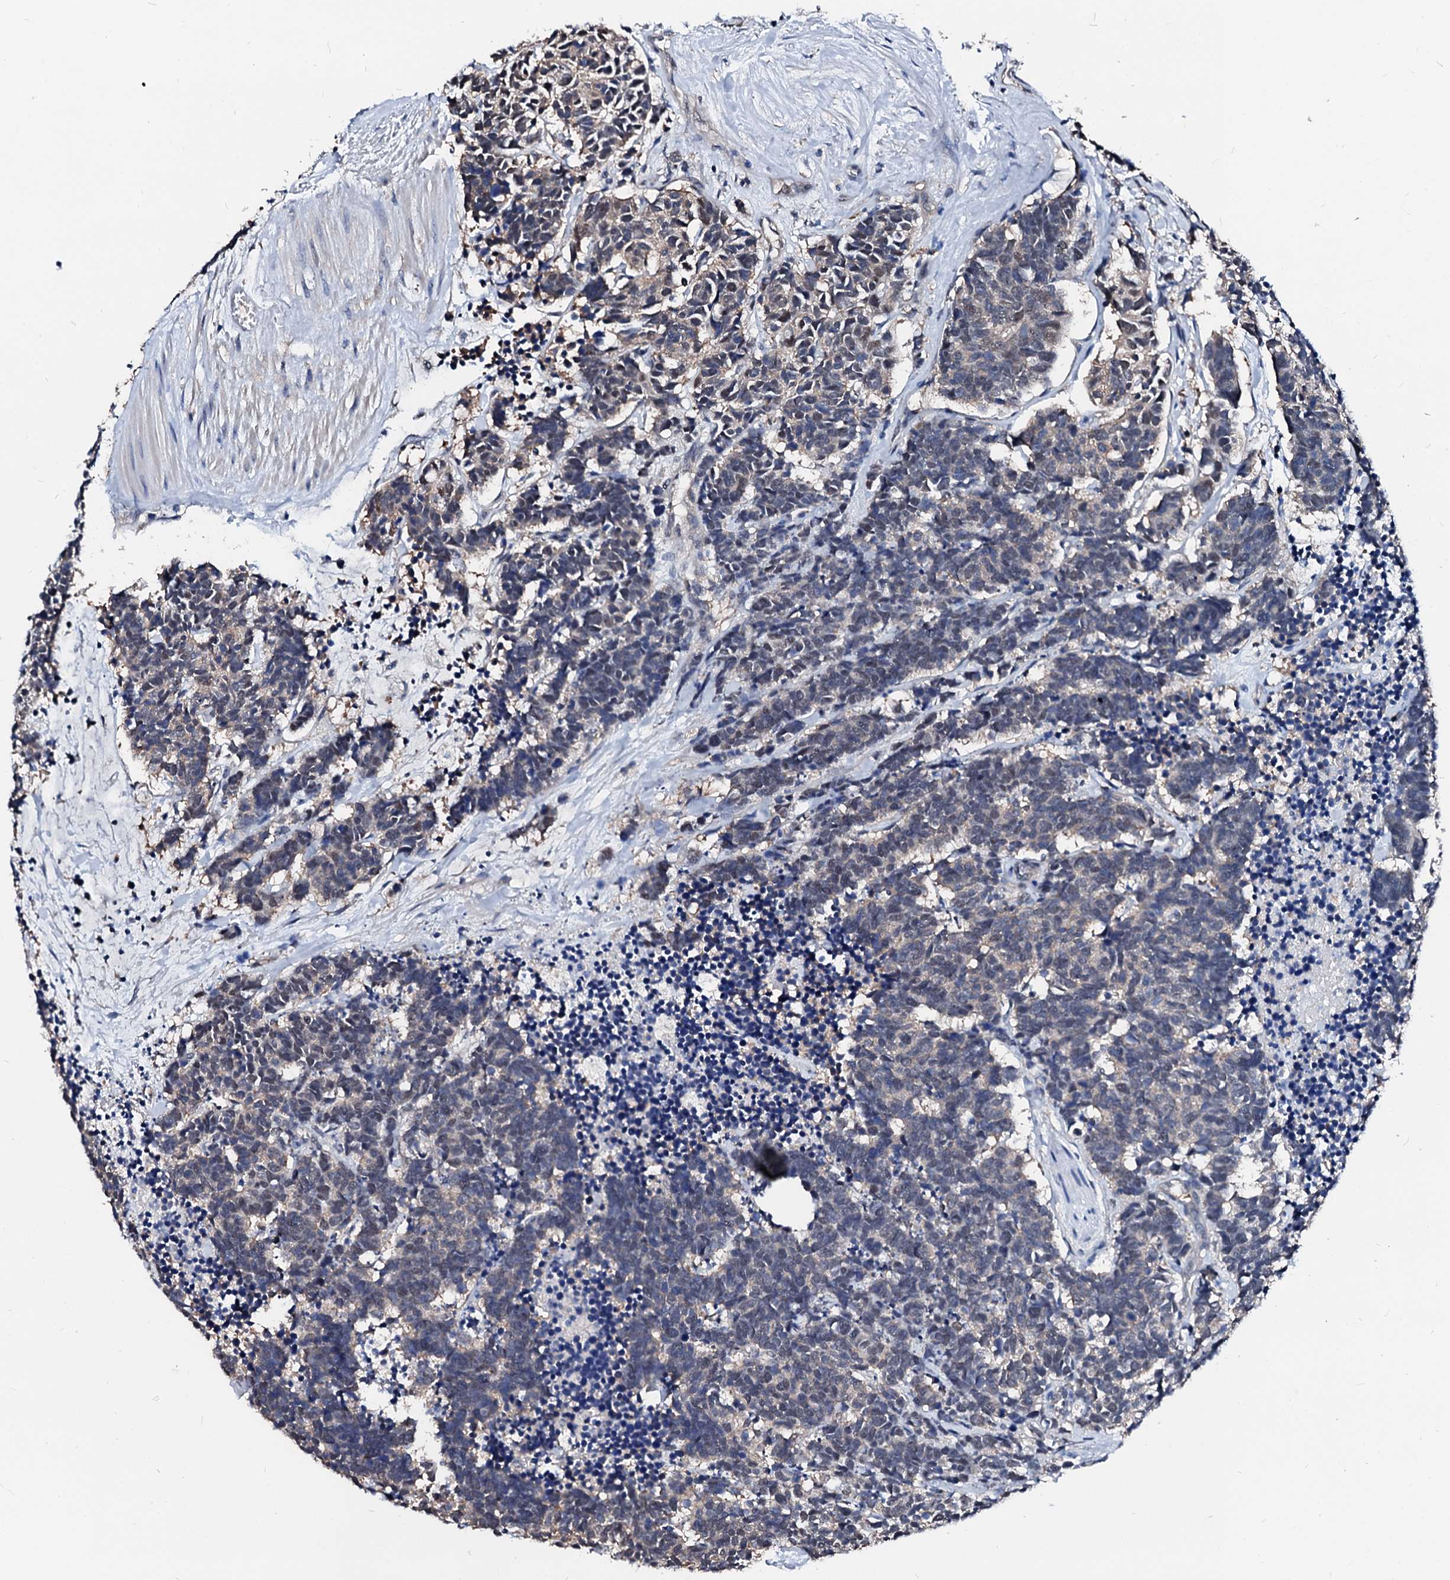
{"staining": {"intensity": "weak", "quantity": "25%-75%", "location": "nuclear"}, "tissue": "carcinoid", "cell_type": "Tumor cells", "image_type": "cancer", "snomed": [{"axis": "morphology", "description": "Carcinoma, NOS"}, {"axis": "morphology", "description": "Carcinoid, malignant, NOS"}, {"axis": "topography", "description": "Urinary bladder"}], "caption": "This is an image of immunohistochemistry (IHC) staining of malignant carcinoid, which shows weak expression in the nuclear of tumor cells.", "gene": "CSN2", "patient": {"sex": "male", "age": 57}}